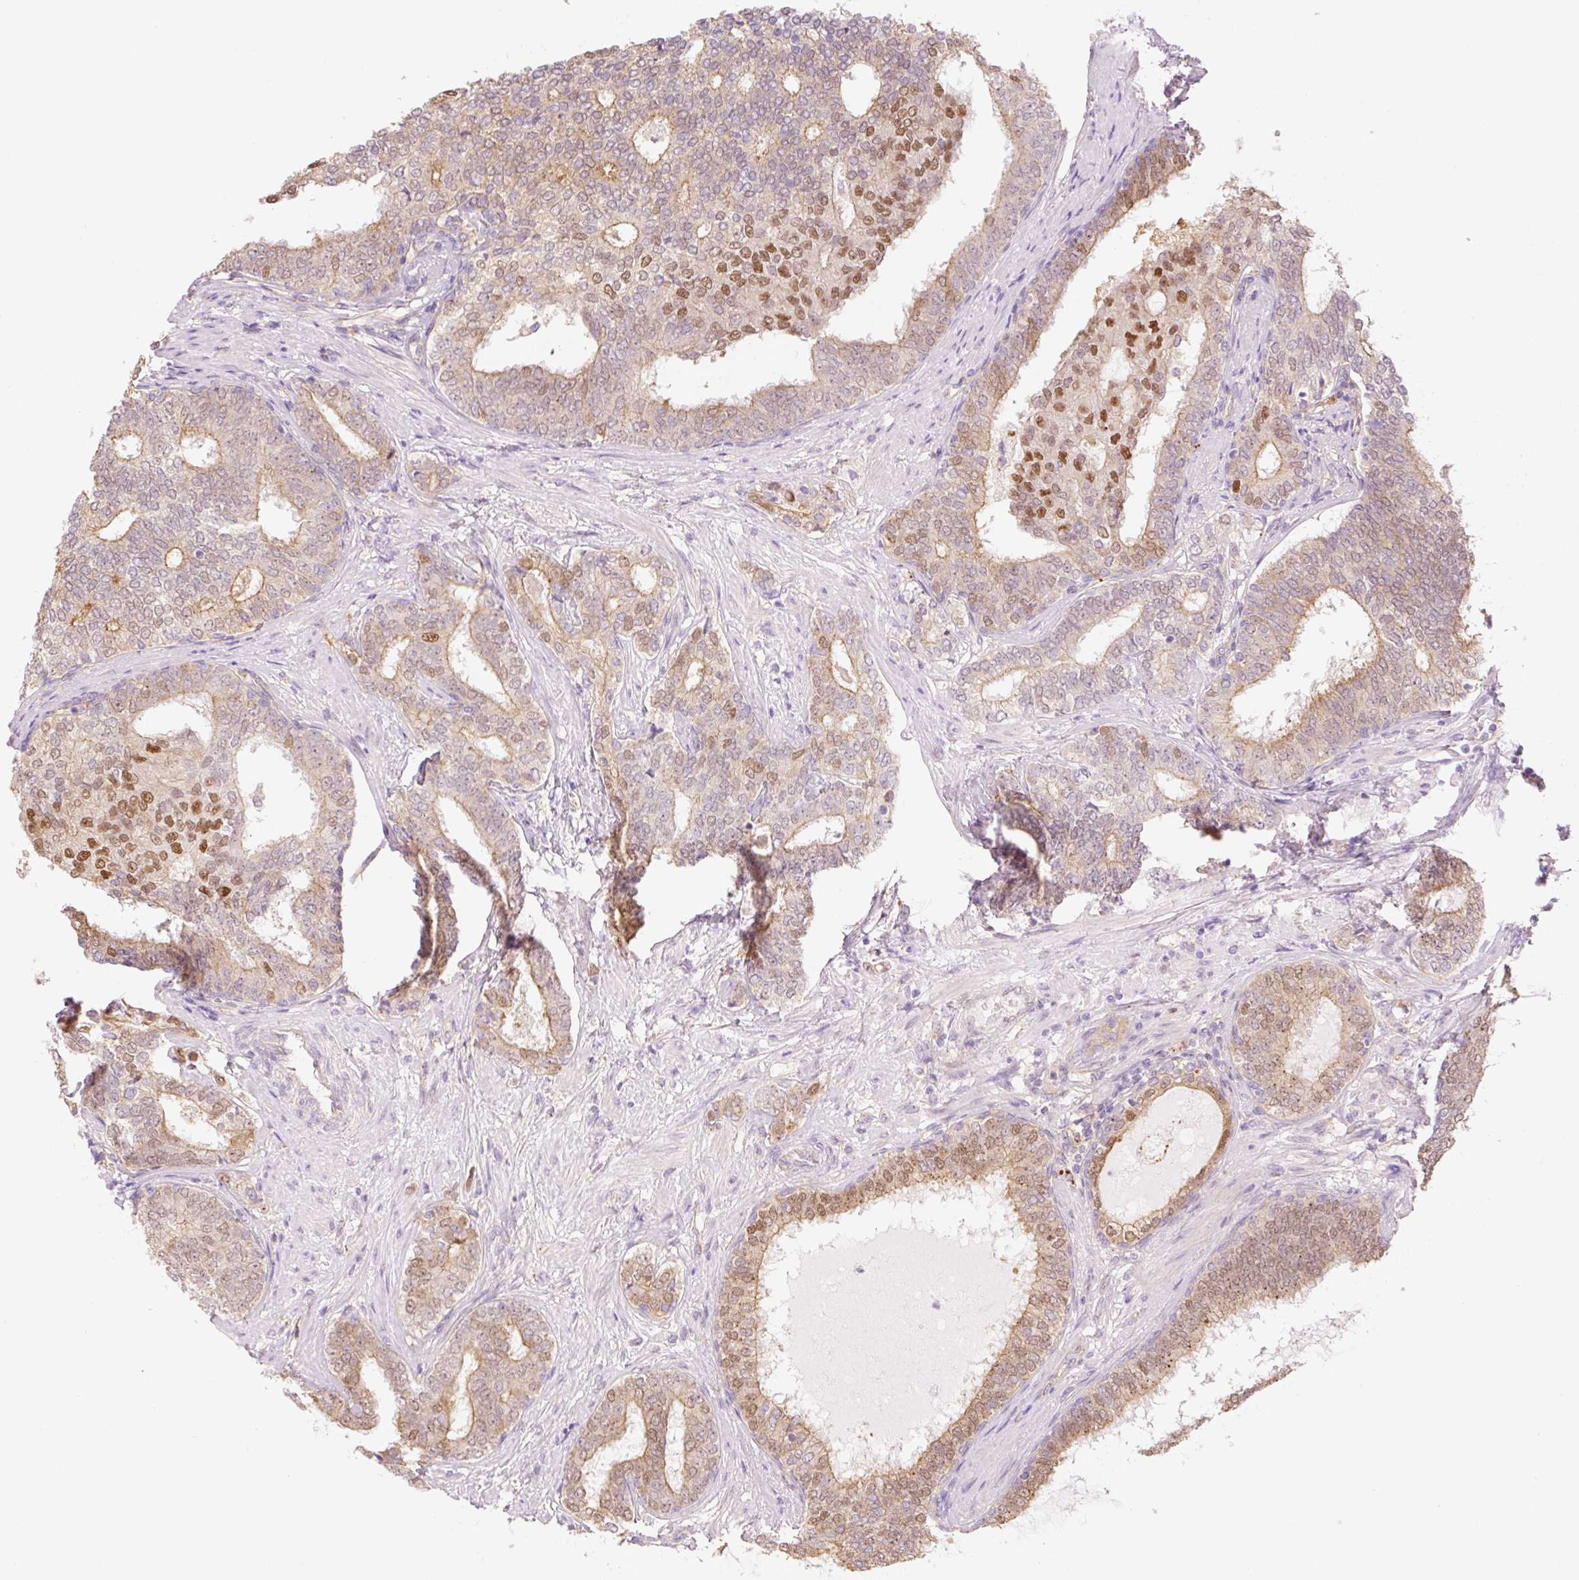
{"staining": {"intensity": "moderate", "quantity": ">75%", "location": "cytoplasmic/membranous,nuclear"}, "tissue": "prostate cancer", "cell_type": "Tumor cells", "image_type": "cancer", "snomed": [{"axis": "morphology", "description": "Adenocarcinoma, High grade"}, {"axis": "topography", "description": "Prostate"}], "caption": "Prostate adenocarcinoma (high-grade) stained with a brown dye reveals moderate cytoplasmic/membranous and nuclear positive positivity in about >75% of tumor cells.", "gene": "NLRP5", "patient": {"sex": "male", "age": 72}}